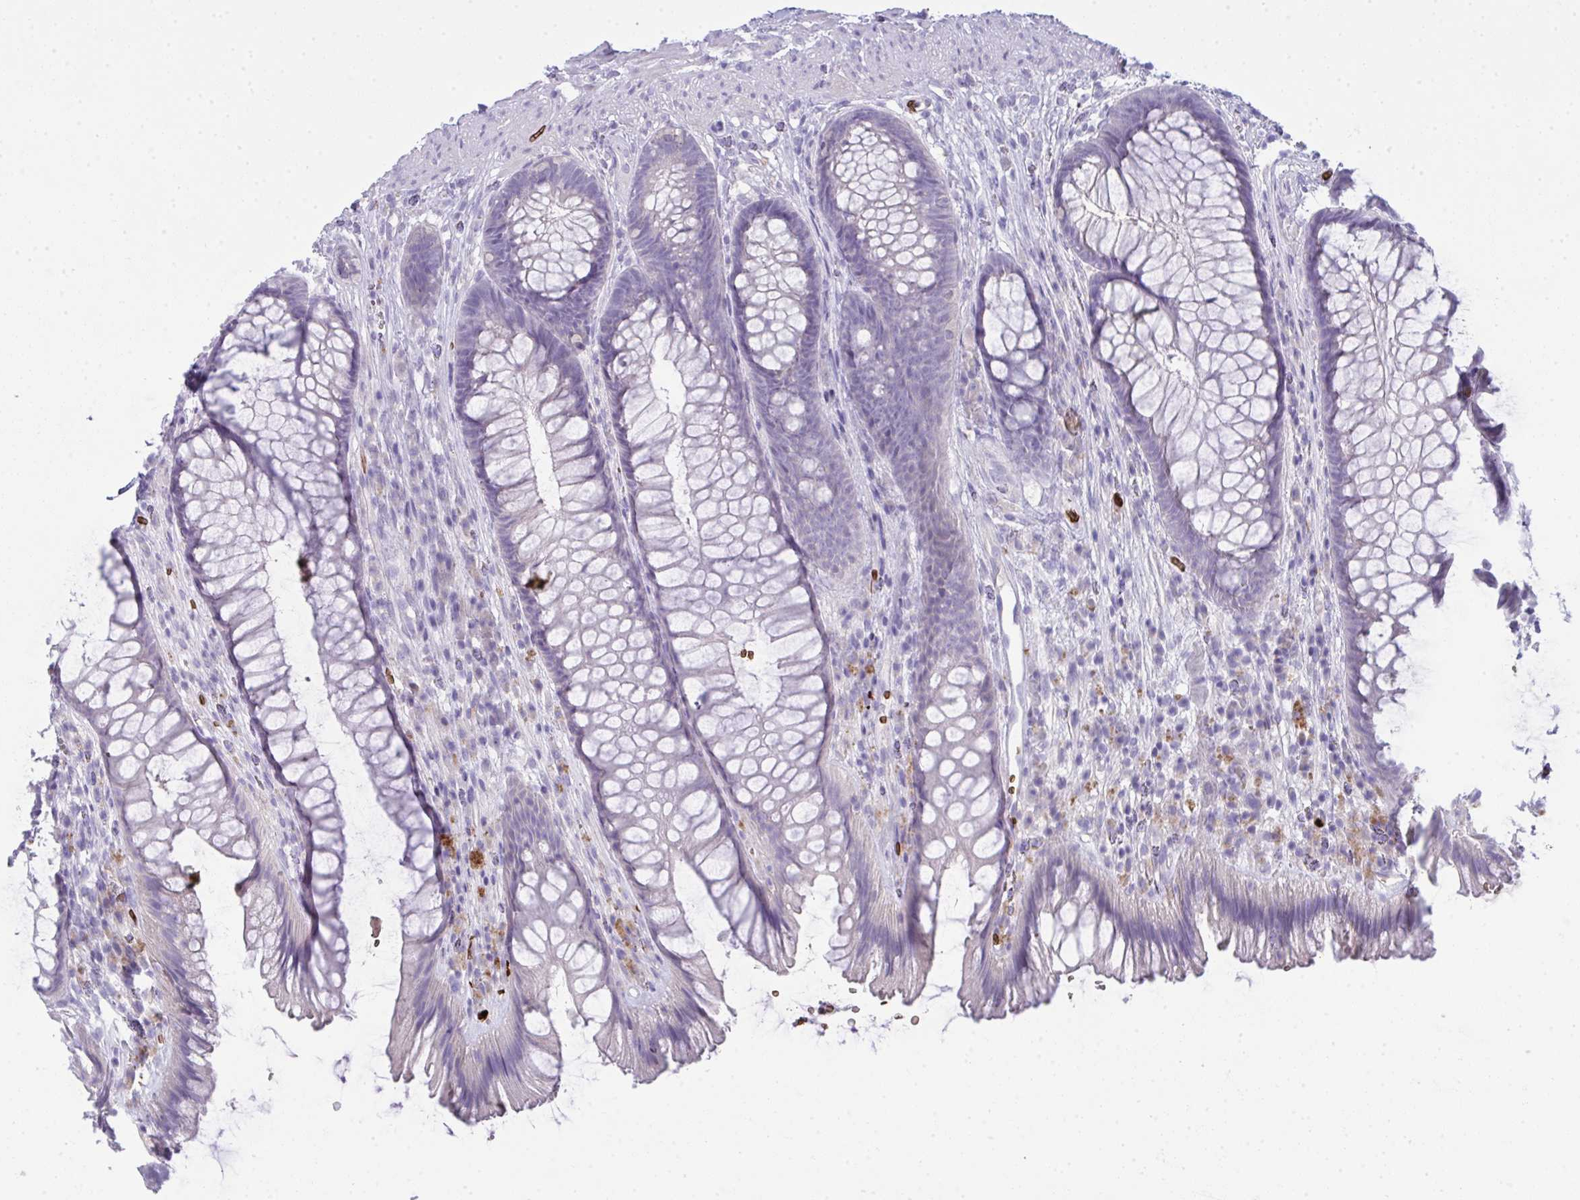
{"staining": {"intensity": "negative", "quantity": "none", "location": "none"}, "tissue": "rectum", "cell_type": "Glandular cells", "image_type": "normal", "snomed": [{"axis": "morphology", "description": "Normal tissue, NOS"}, {"axis": "topography", "description": "Rectum"}], "caption": "Micrograph shows no significant protein positivity in glandular cells of unremarkable rectum. (Brightfield microscopy of DAB (3,3'-diaminobenzidine) IHC at high magnification).", "gene": "SPTB", "patient": {"sex": "male", "age": 53}}